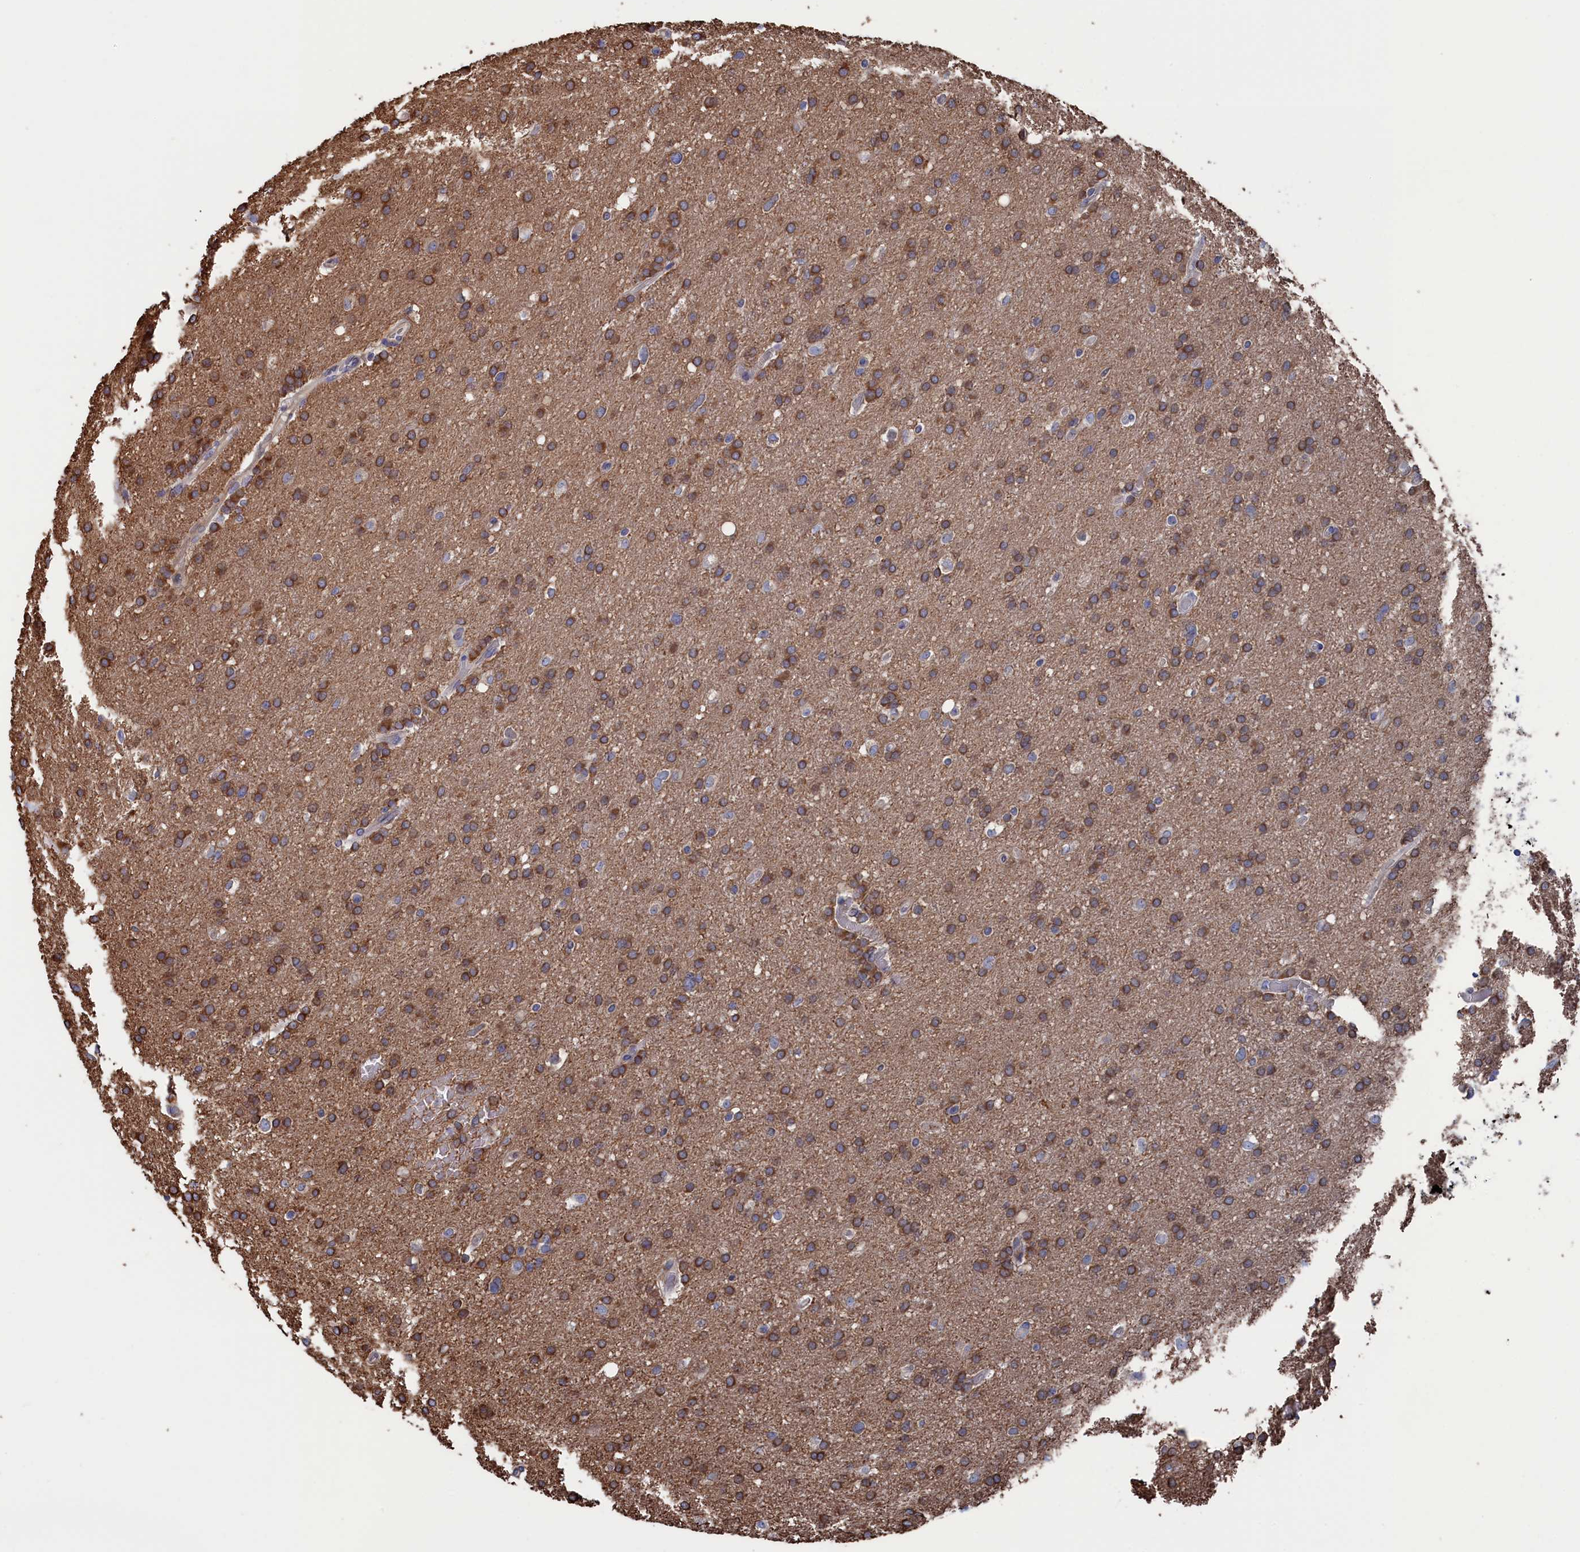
{"staining": {"intensity": "moderate", "quantity": ">75%", "location": "cytoplasmic/membranous"}, "tissue": "glioma", "cell_type": "Tumor cells", "image_type": "cancer", "snomed": [{"axis": "morphology", "description": "Glioma, malignant, High grade"}, {"axis": "topography", "description": "Cerebral cortex"}], "caption": "Immunohistochemistry staining of glioma, which shows medium levels of moderate cytoplasmic/membranous expression in approximately >75% of tumor cells indicating moderate cytoplasmic/membranous protein expression. The staining was performed using DAB (brown) for protein detection and nuclei were counterstained in hematoxylin (blue).", "gene": "NUTF2", "patient": {"sex": "female", "age": 36}}